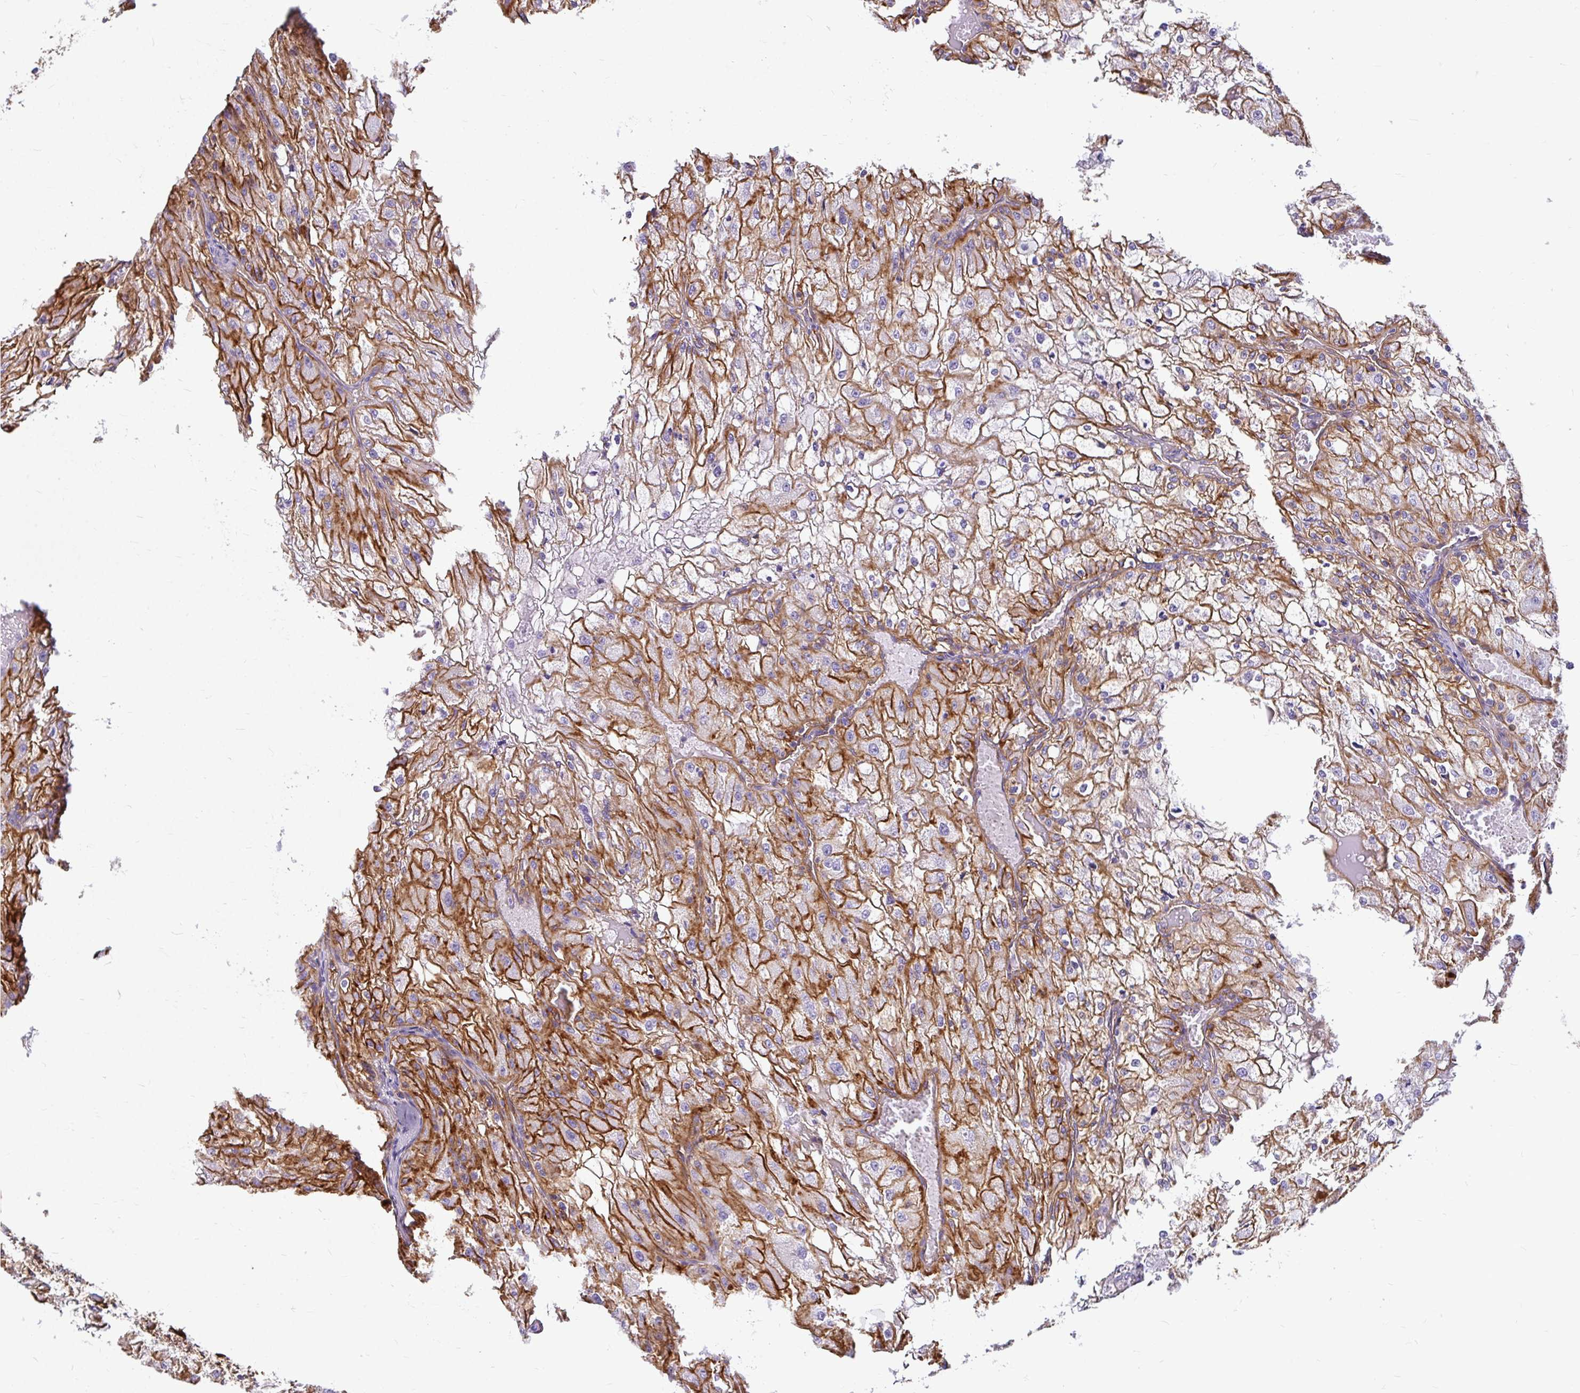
{"staining": {"intensity": "moderate", "quantity": "25%-75%", "location": "cytoplasmic/membranous"}, "tissue": "renal cancer", "cell_type": "Tumor cells", "image_type": "cancer", "snomed": [{"axis": "morphology", "description": "Adenocarcinoma, NOS"}, {"axis": "topography", "description": "Kidney"}], "caption": "Immunohistochemistry photomicrograph of human renal cancer (adenocarcinoma) stained for a protein (brown), which displays medium levels of moderate cytoplasmic/membranous staining in approximately 25%-75% of tumor cells.", "gene": "MAP1LC3B", "patient": {"sex": "female", "age": 74}}